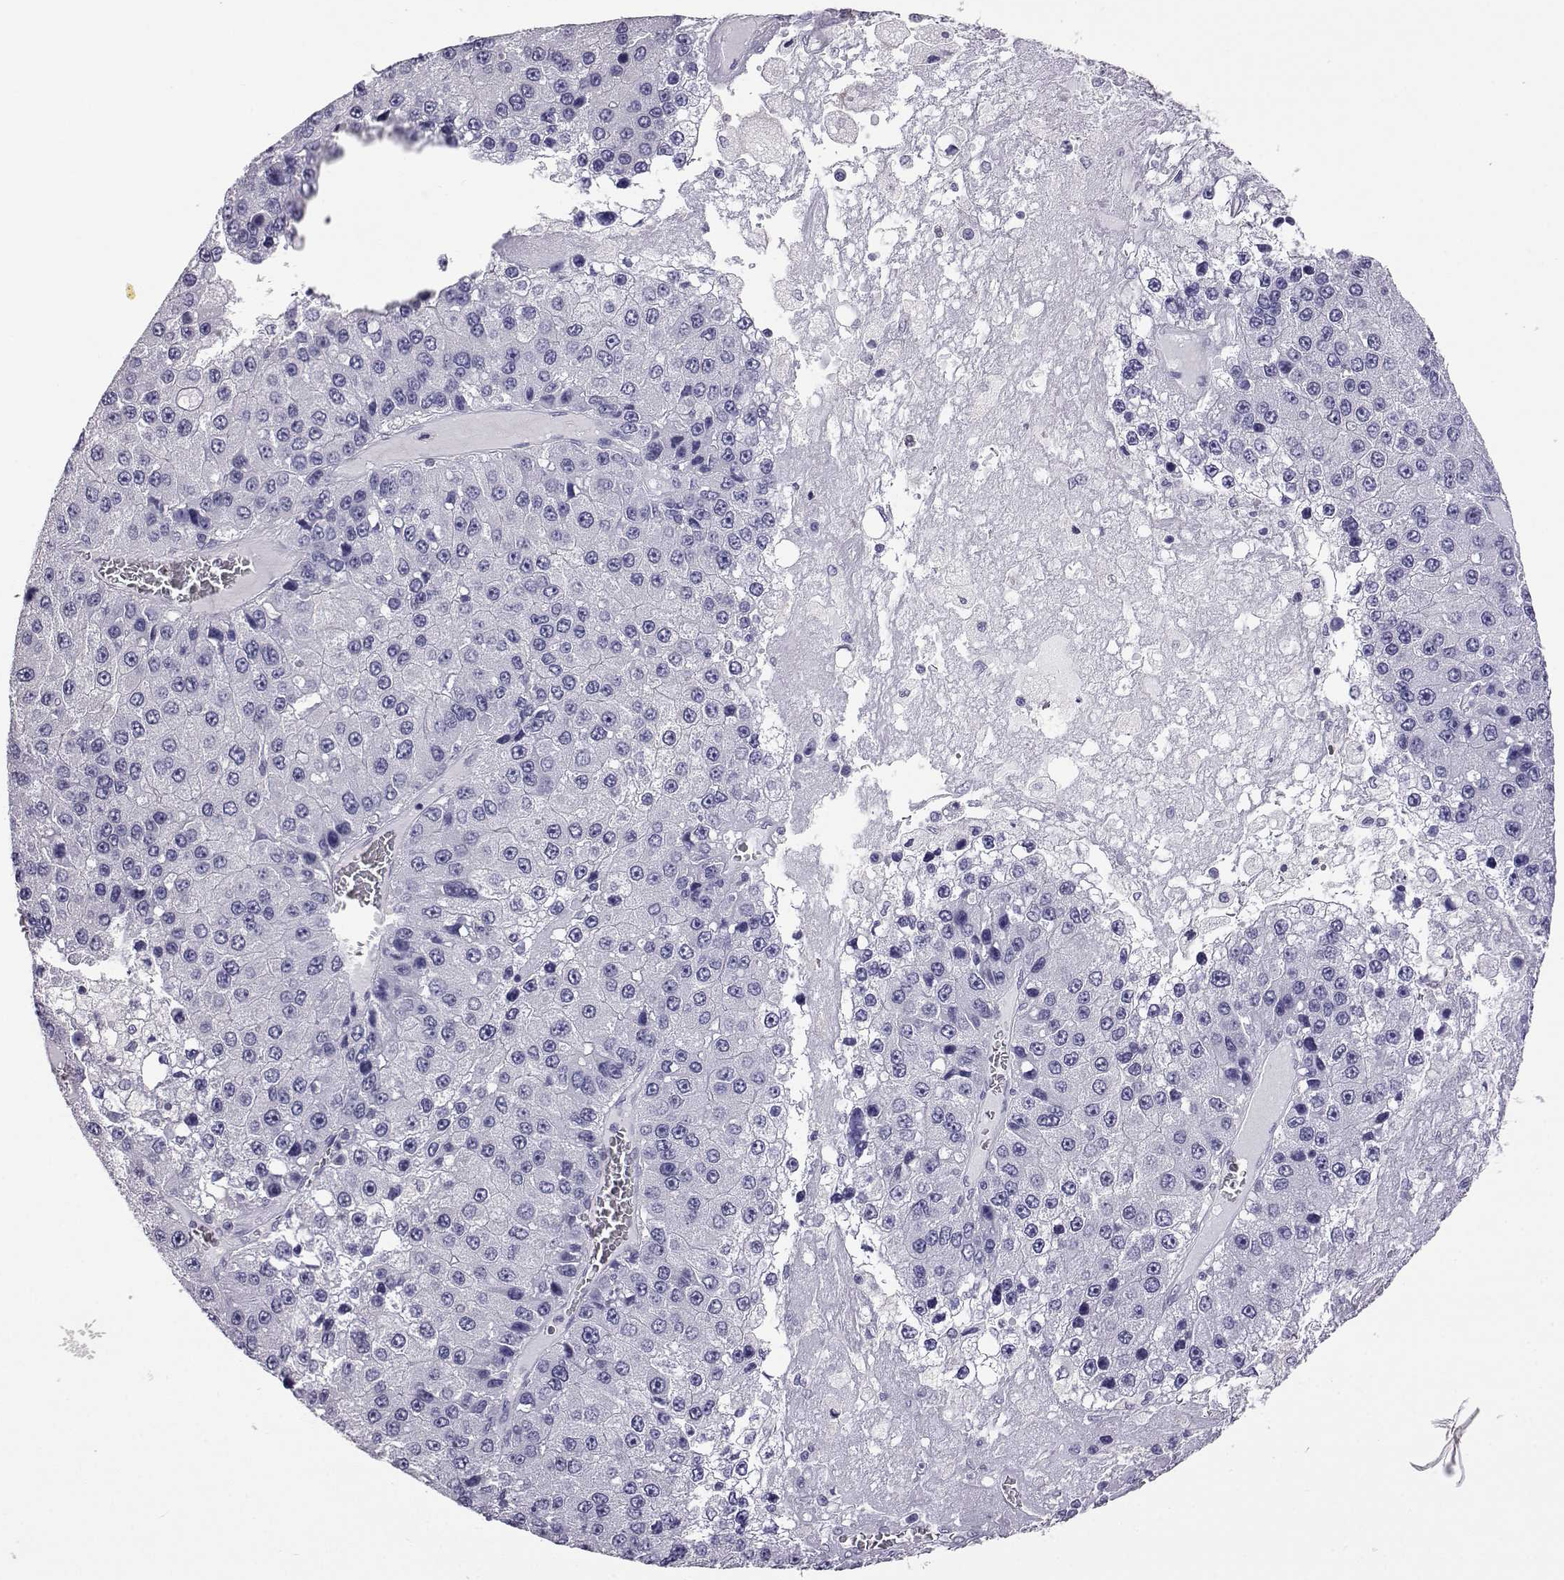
{"staining": {"intensity": "negative", "quantity": "none", "location": "none"}, "tissue": "liver cancer", "cell_type": "Tumor cells", "image_type": "cancer", "snomed": [{"axis": "morphology", "description": "Carcinoma, Hepatocellular, NOS"}, {"axis": "topography", "description": "Liver"}], "caption": "A histopathology image of liver hepatocellular carcinoma stained for a protein displays no brown staining in tumor cells. (DAB (3,3'-diaminobenzidine) immunohistochemistry visualized using brightfield microscopy, high magnification).", "gene": "AKR1B1", "patient": {"sex": "female", "age": 73}}